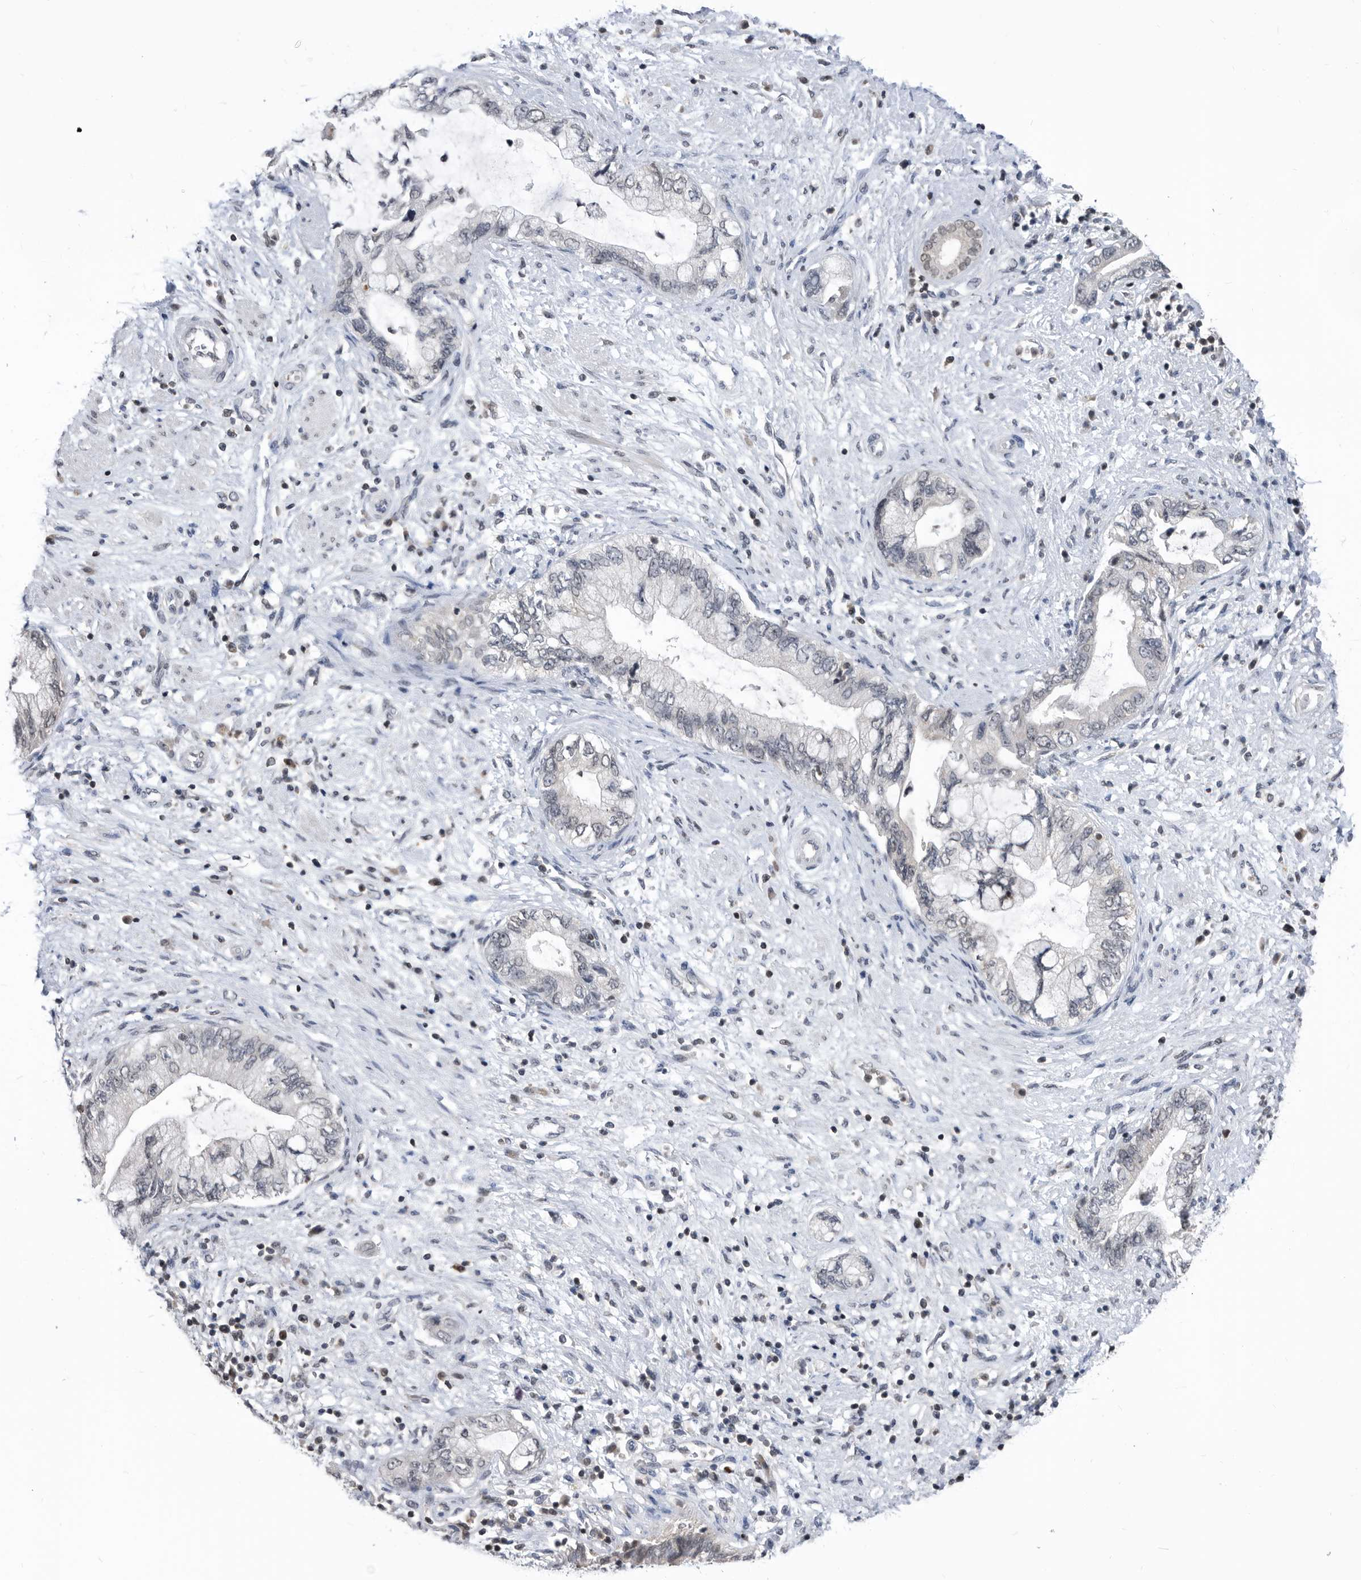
{"staining": {"intensity": "negative", "quantity": "none", "location": "none"}, "tissue": "pancreatic cancer", "cell_type": "Tumor cells", "image_type": "cancer", "snomed": [{"axis": "morphology", "description": "Adenocarcinoma, NOS"}, {"axis": "topography", "description": "Pancreas"}], "caption": "There is no significant positivity in tumor cells of pancreatic adenocarcinoma.", "gene": "TSTD1", "patient": {"sex": "female", "age": 73}}